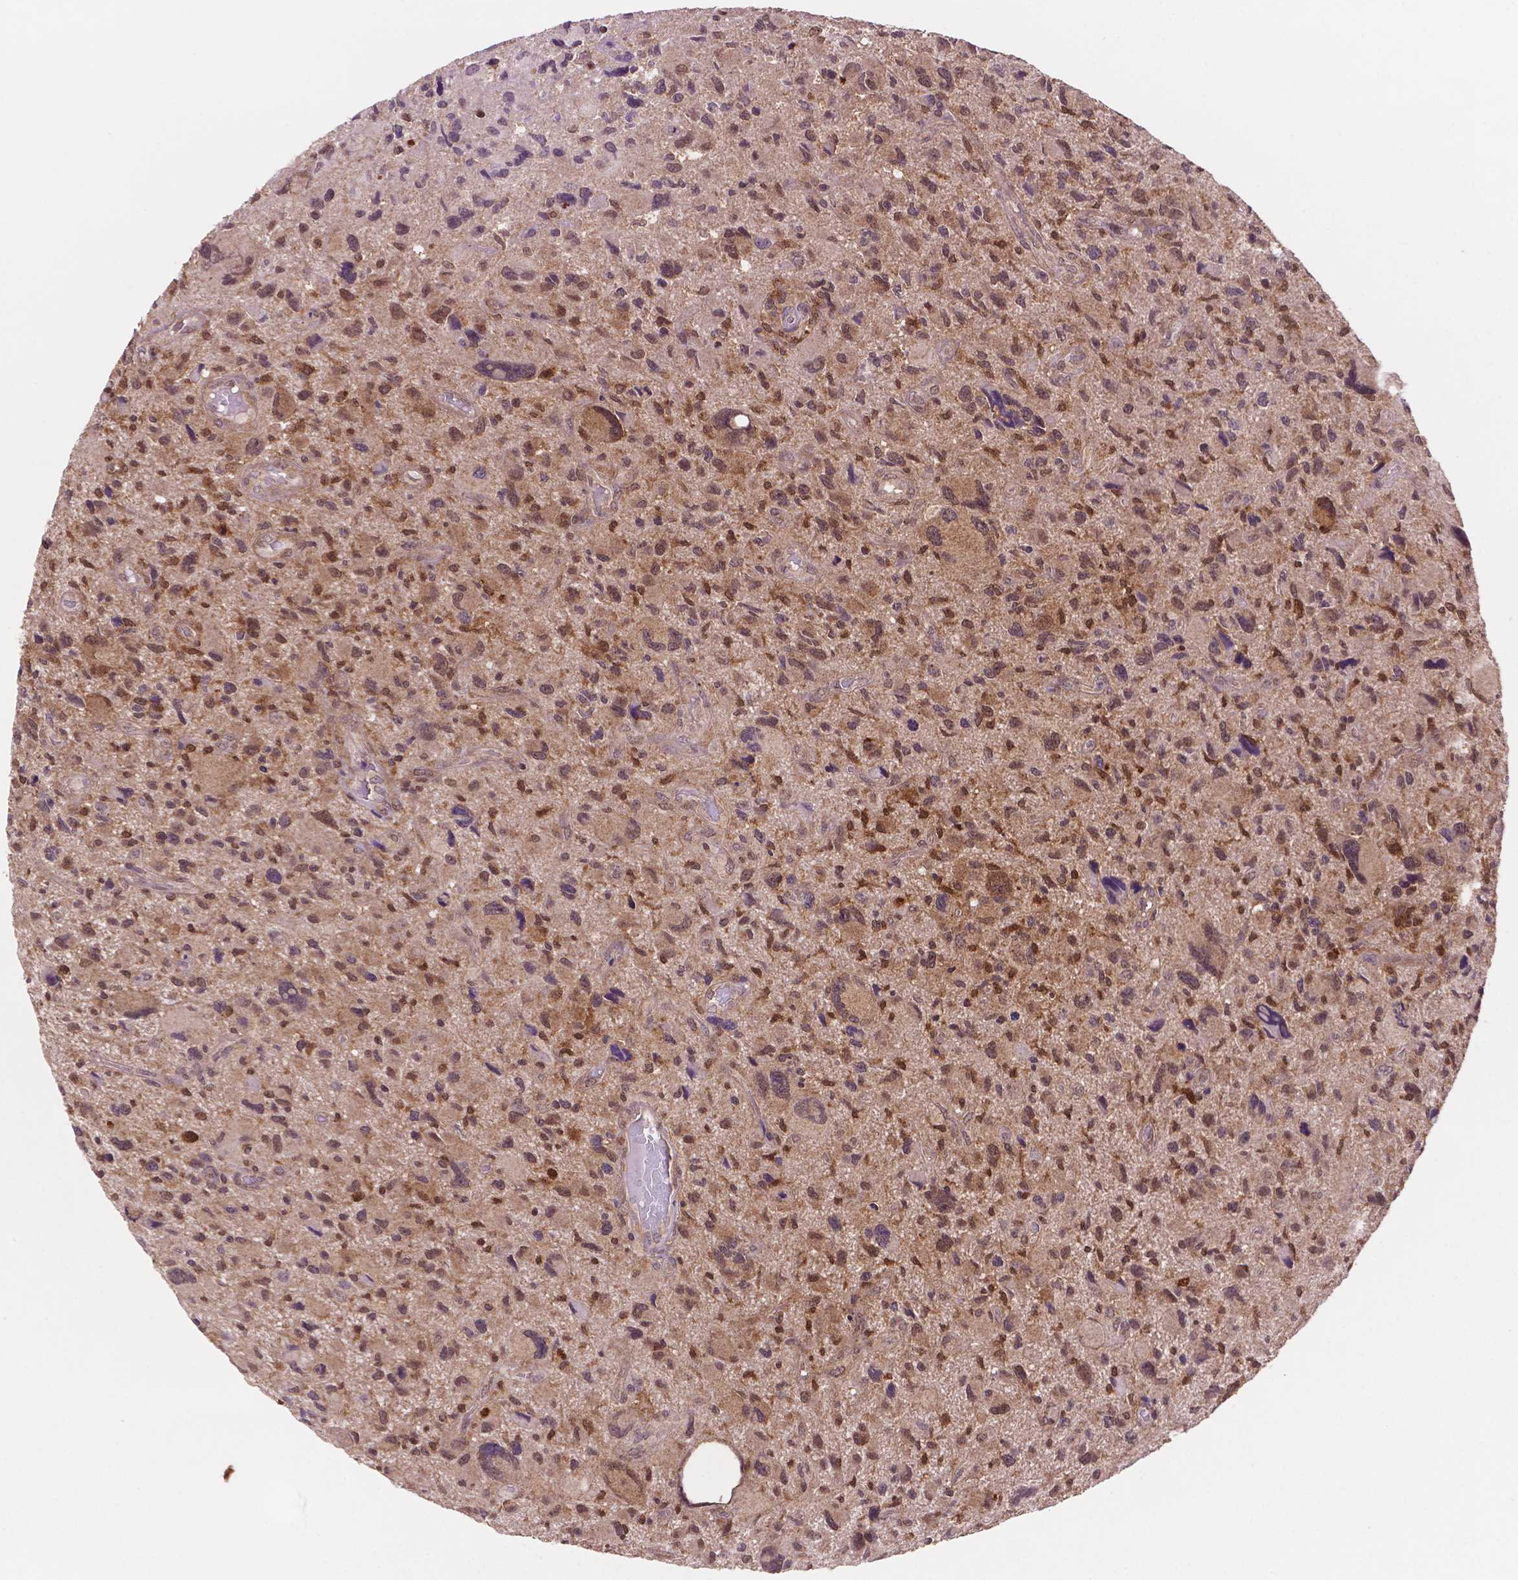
{"staining": {"intensity": "moderate", "quantity": ">75%", "location": "cytoplasmic/membranous,nuclear"}, "tissue": "glioma", "cell_type": "Tumor cells", "image_type": "cancer", "snomed": [{"axis": "morphology", "description": "Glioma, malignant, NOS"}, {"axis": "morphology", "description": "Glioma, malignant, High grade"}, {"axis": "topography", "description": "Brain"}], "caption": "Immunohistochemical staining of malignant glioma (high-grade) displays moderate cytoplasmic/membranous and nuclear protein positivity in approximately >75% of tumor cells.", "gene": "UBE2L6", "patient": {"sex": "female", "age": 71}}